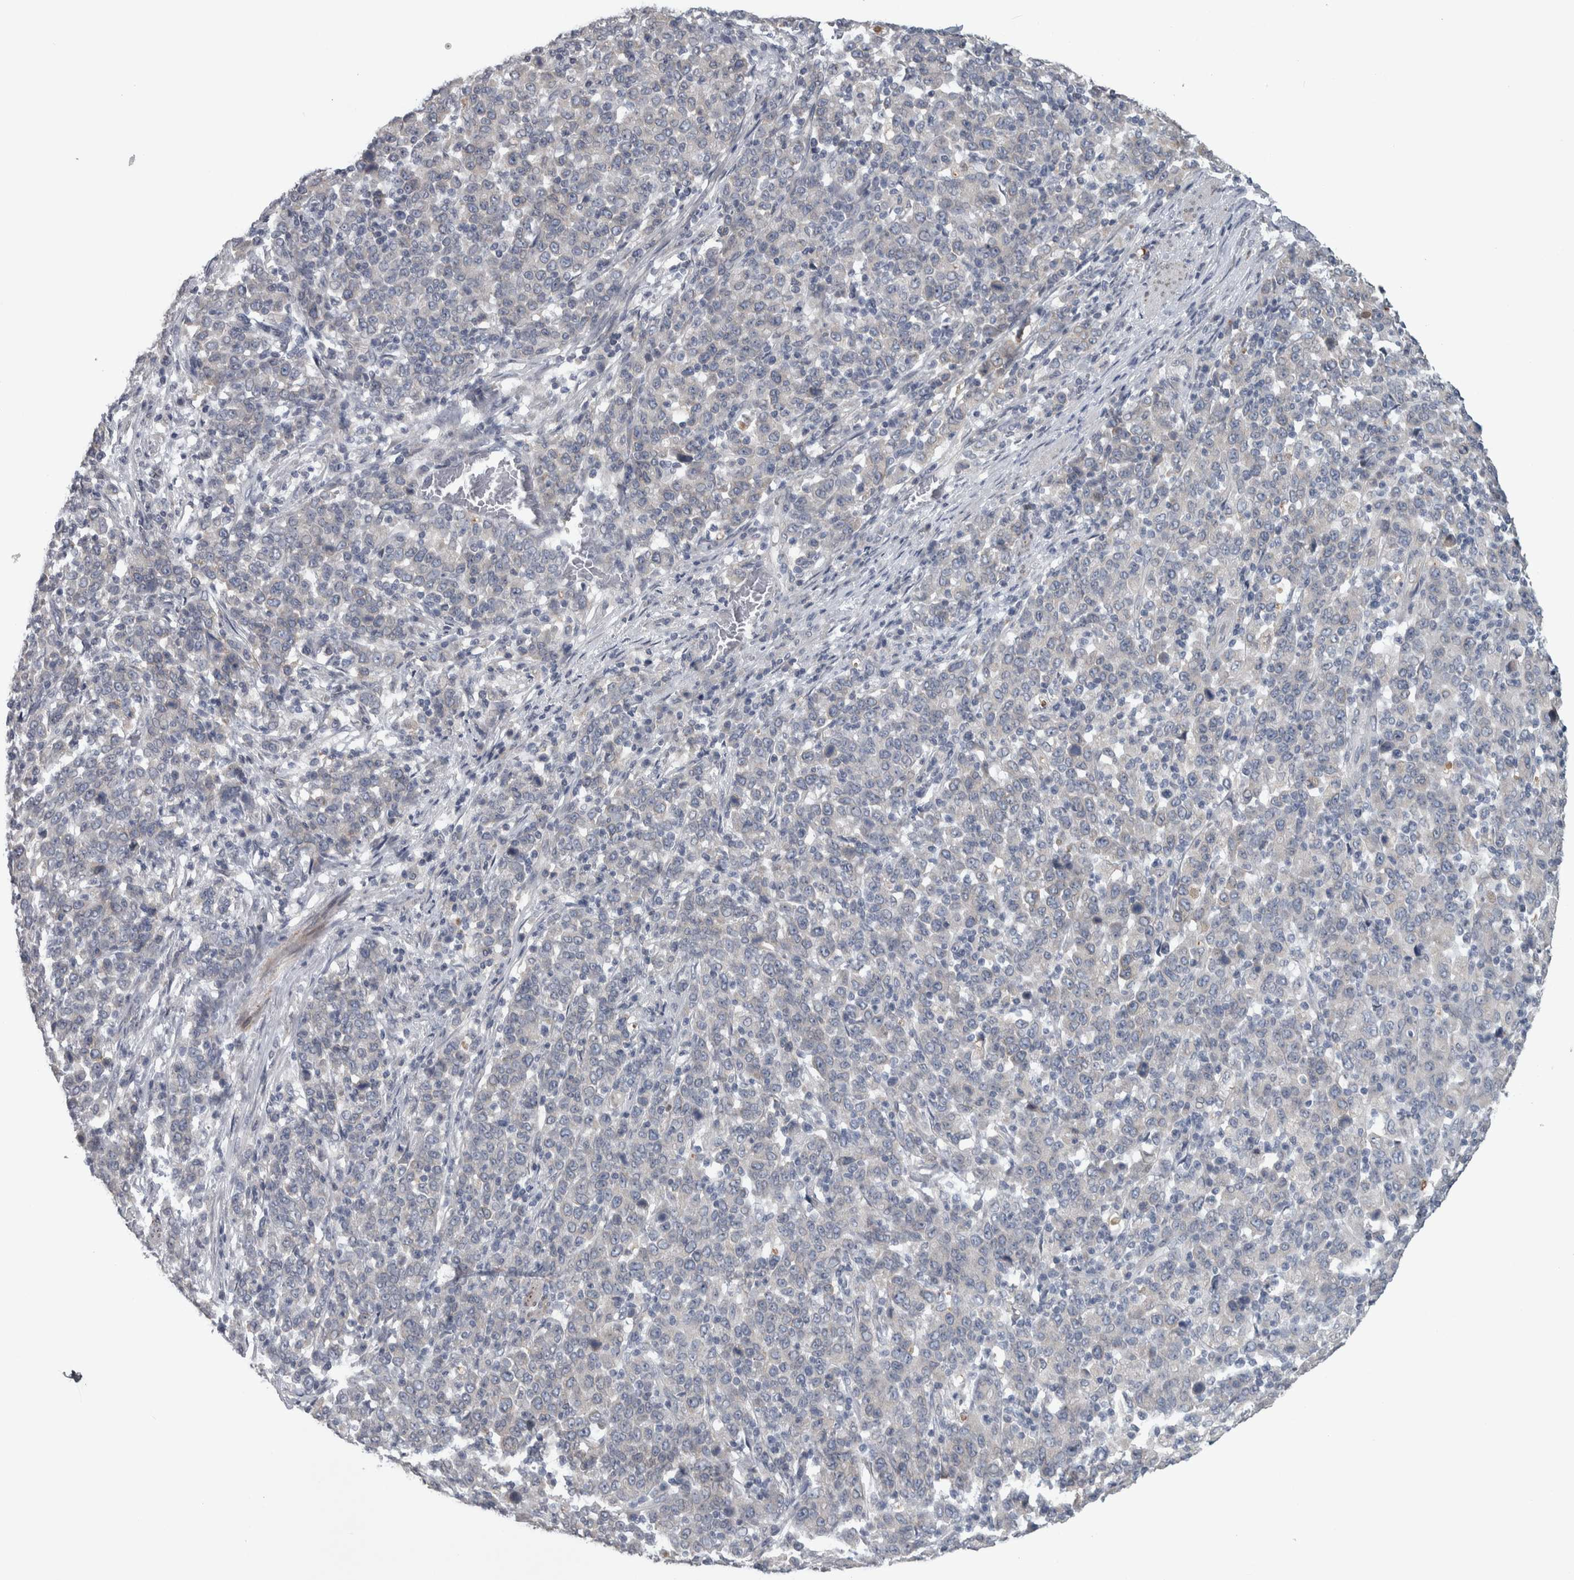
{"staining": {"intensity": "negative", "quantity": "none", "location": "none"}, "tissue": "stomach cancer", "cell_type": "Tumor cells", "image_type": "cancer", "snomed": [{"axis": "morphology", "description": "Adenocarcinoma, NOS"}, {"axis": "topography", "description": "Stomach, upper"}], "caption": "Immunohistochemistry (IHC) image of adenocarcinoma (stomach) stained for a protein (brown), which reveals no expression in tumor cells.", "gene": "SIGMAR1", "patient": {"sex": "male", "age": 69}}